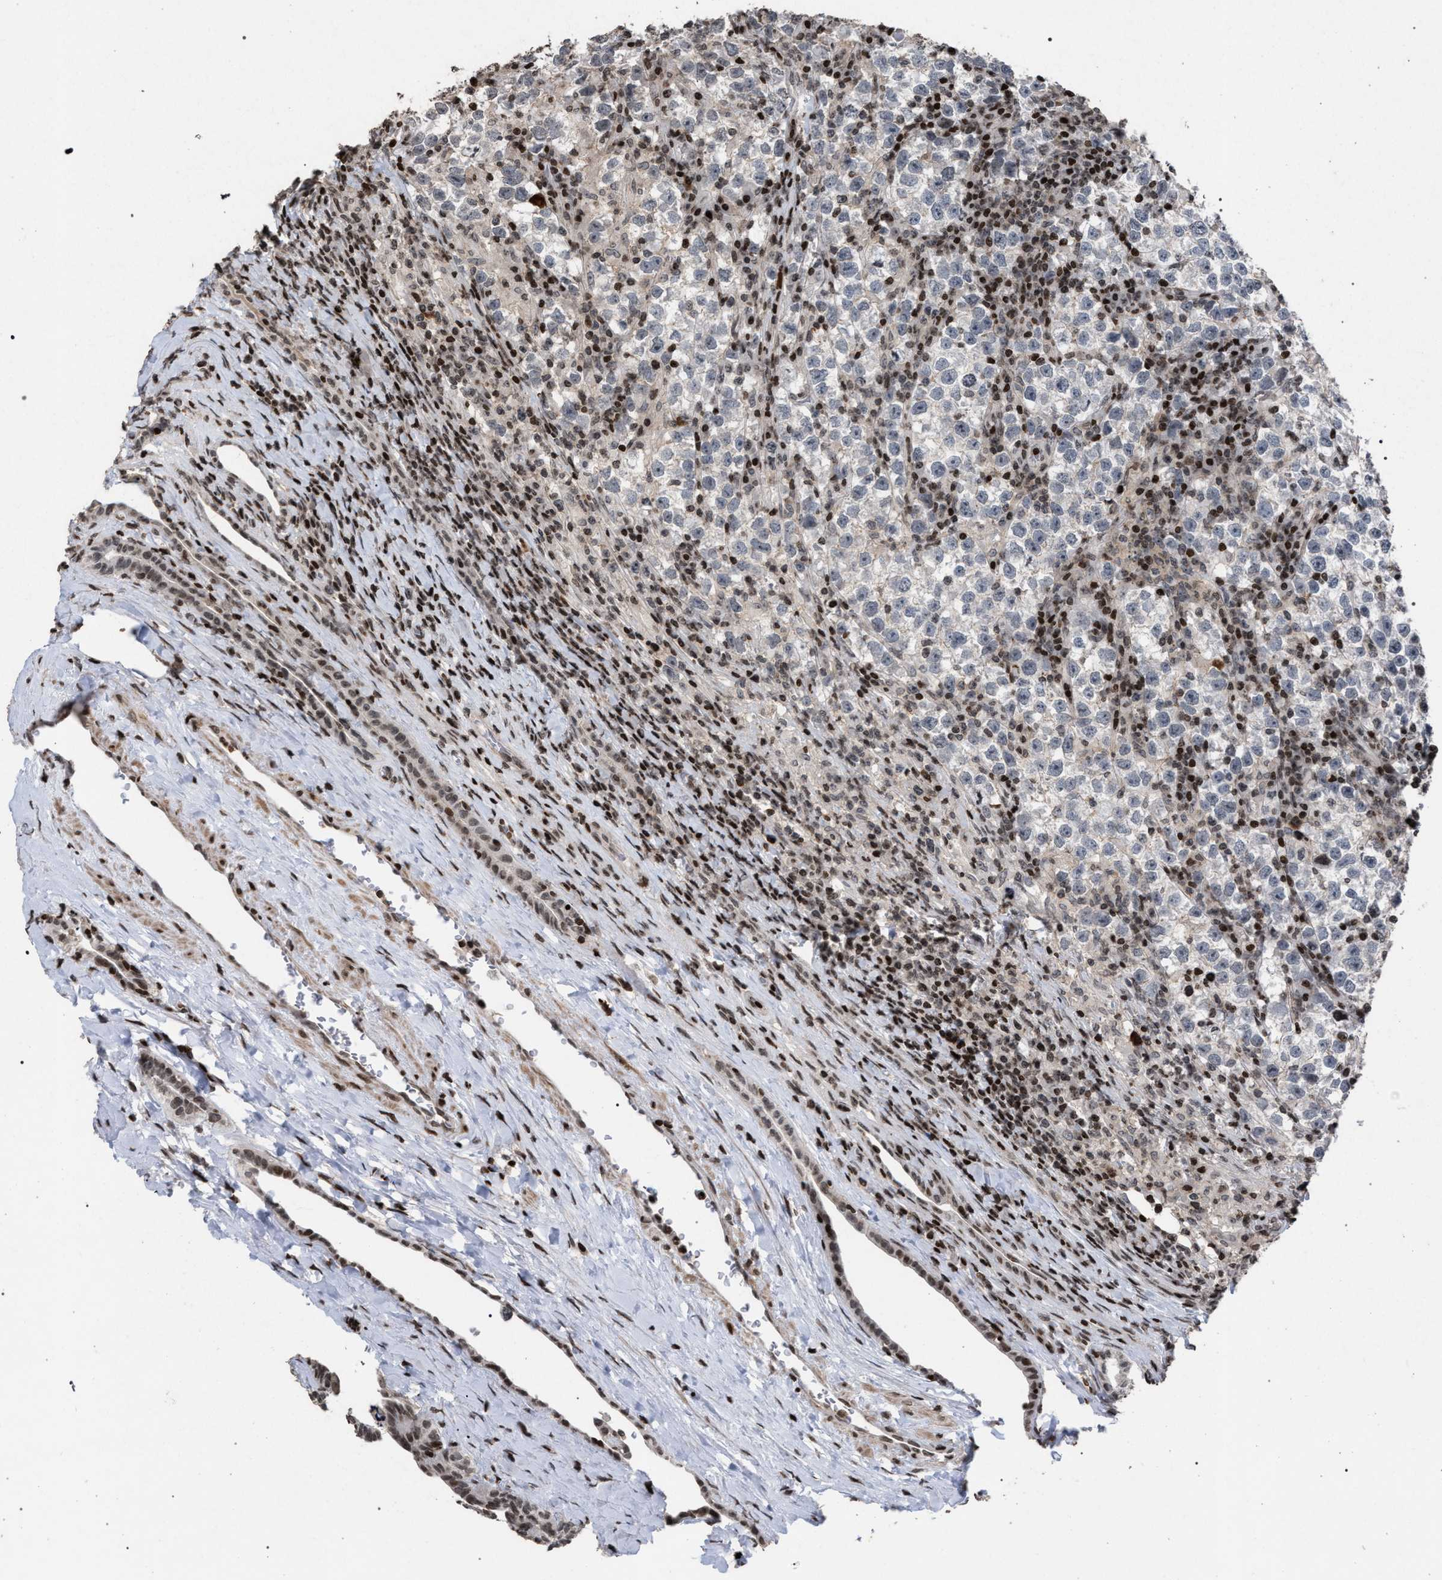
{"staining": {"intensity": "negative", "quantity": "none", "location": "none"}, "tissue": "testis cancer", "cell_type": "Tumor cells", "image_type": "cancer", "snomed": [{"axis": "morphology", "description": "Normal tissue, NOS"}, {"axis": "morphology", "description": "Seminoma, NOS"}, {"axis": "topography", "description": "Testis"}], "caption": "Immunohistochemistry of testis seminoma shows no positivity in tumor cells. The staining is performed using DAB brown chromogen with nuclei counter-stained in using hematoxylin.", "gene": "FOXD3", "patient": {"sex": "male", "age": 43}}